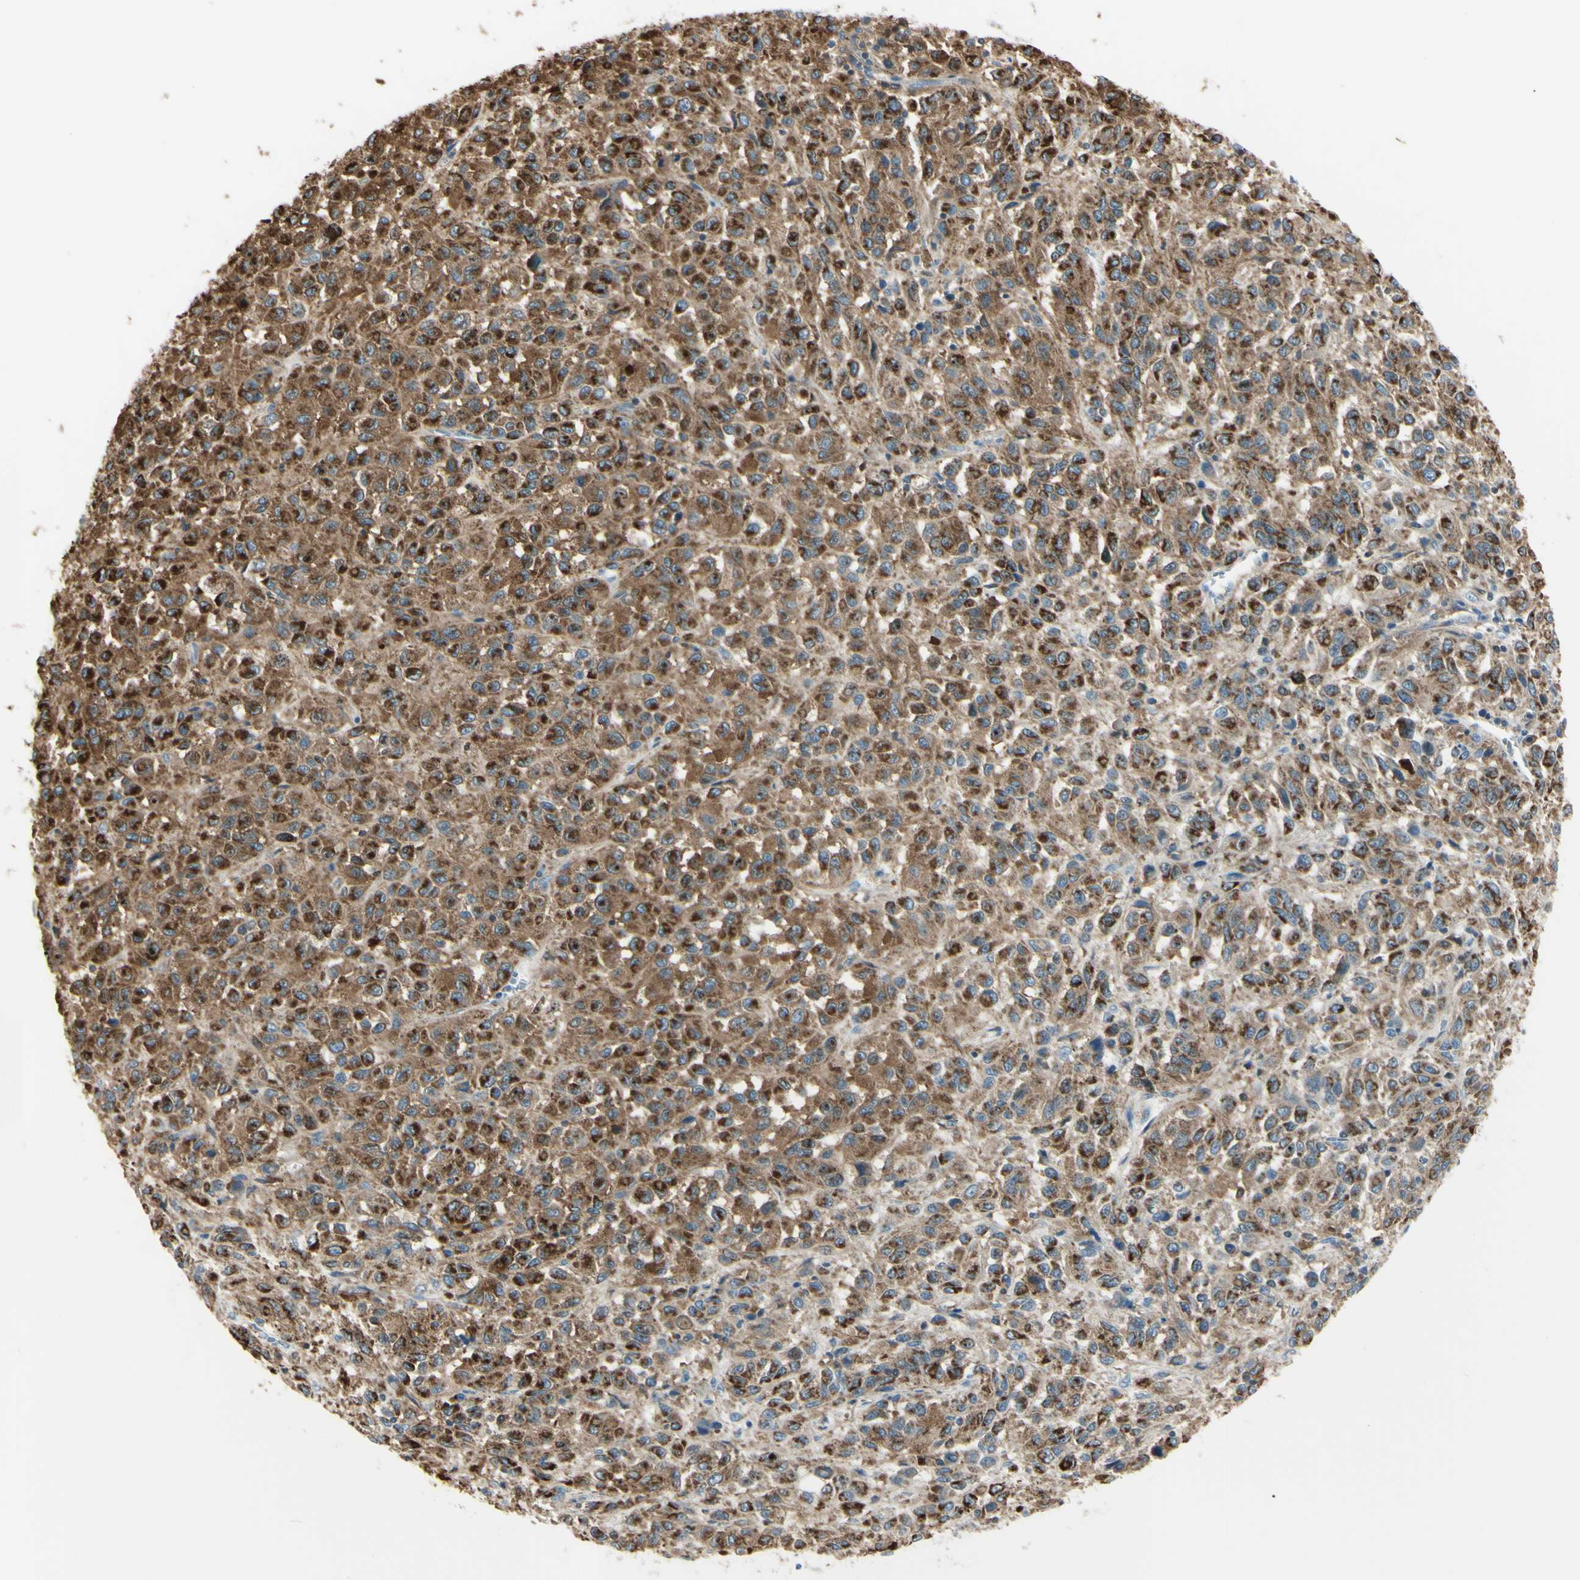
{"staining": {"intensity": "strong", "quantity": ">75%", "location": "cytoplasmic/membranous"}, "tissue": "melanoma", "cell_type": "Tumor cells", "image_type": "cancer", "snomed": [{"axis": "morphology", "description": "Malignant melanoma, Metastatic site"}, {"axis": "topography", "description": "Lung"}], "caption": "A micrograph of human malignant melanoma (metastatic site) stained for a protein displays strong cytoplasmic/membranous brown staining in tumor cells.", "gene": "CYRIB", "patient": {"sex": "male", "age": 64}}